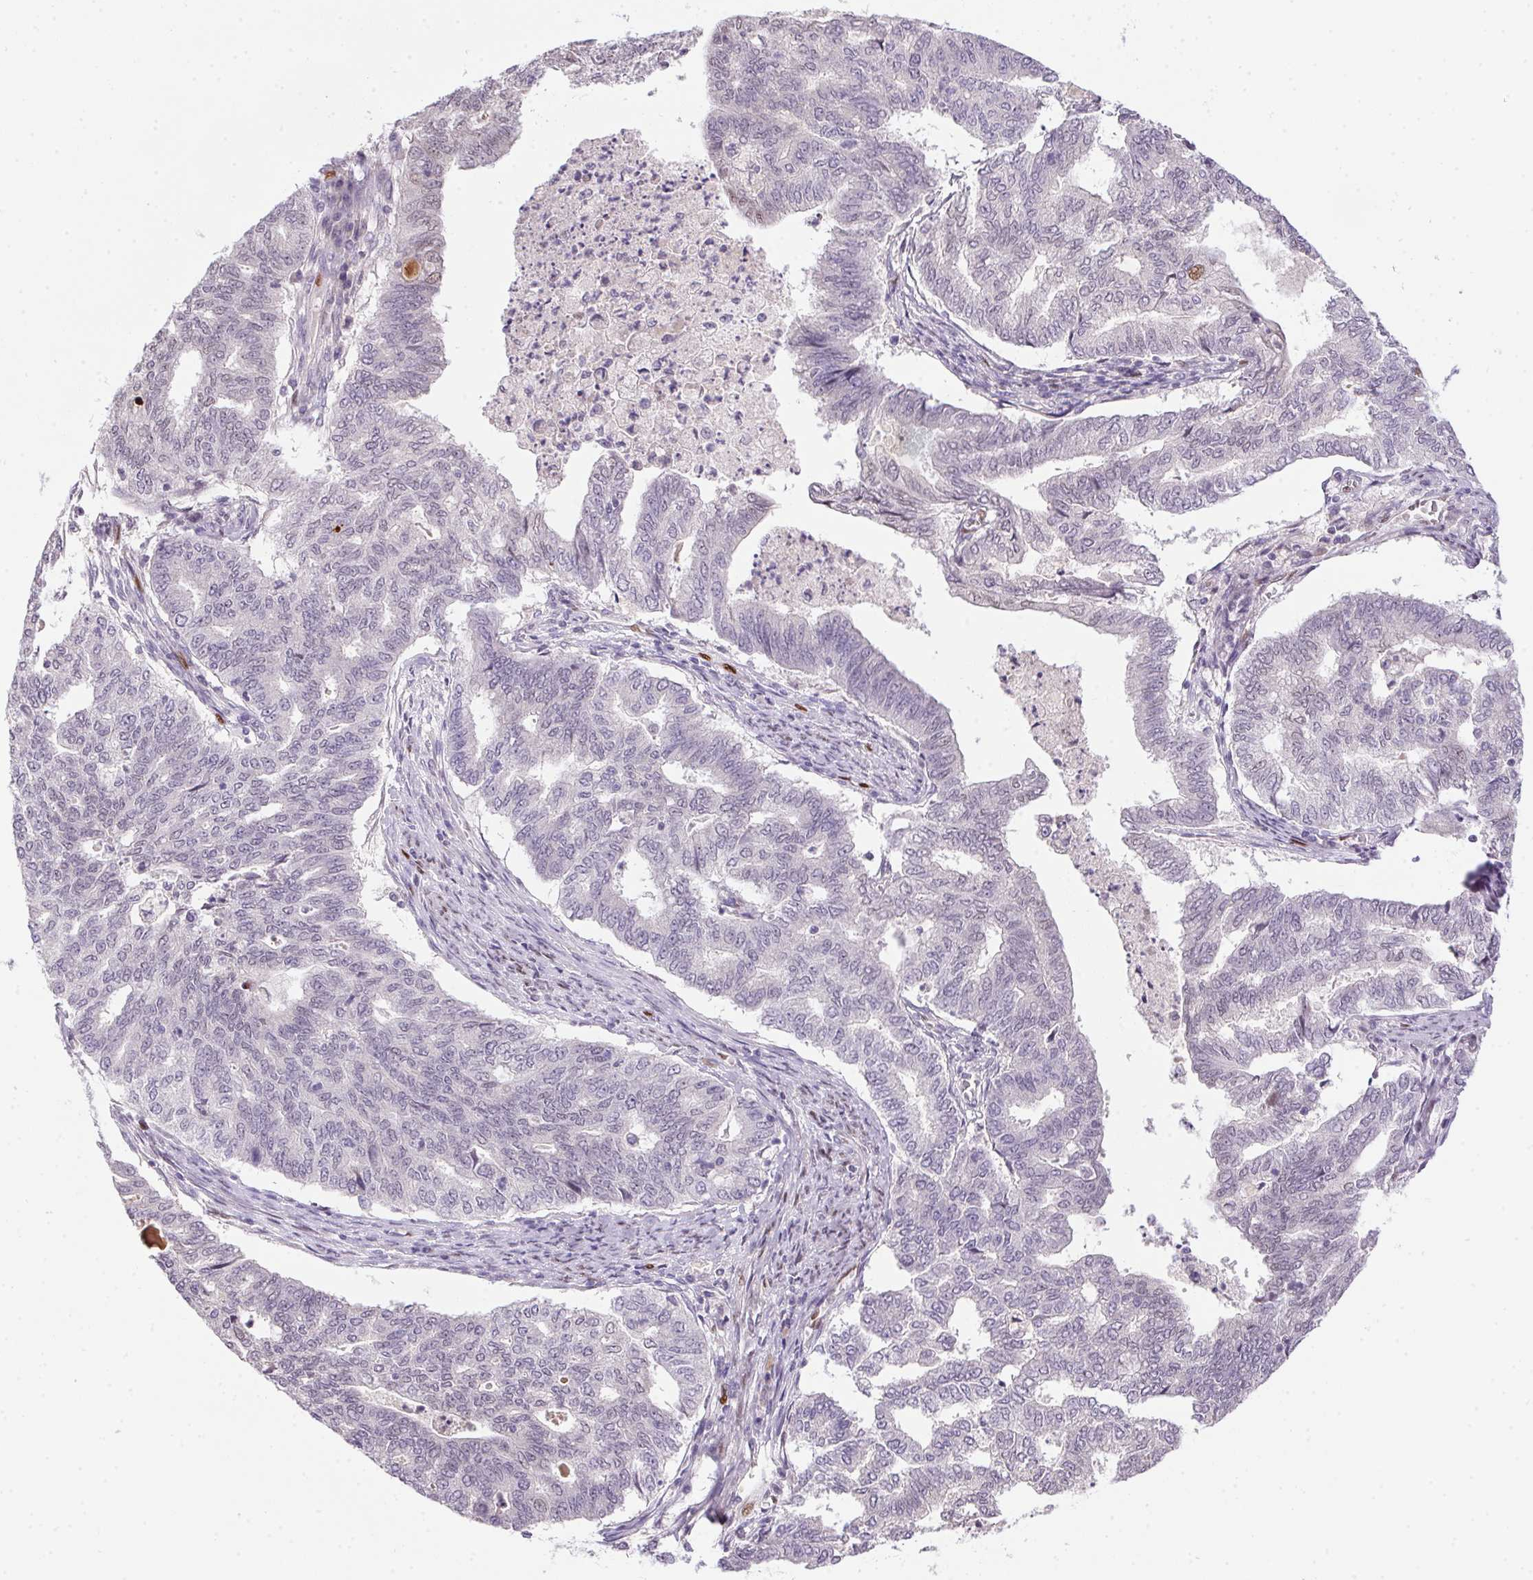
{"staining": {"intensity": "moderate", "quantity": "<25%", "location": "nuclear"}, "tissue": "endometrial cancer", "cell_type": "Tumor cells", "image_type": "cancer", "snomed": [{"axis": "morphology", "description": "Adenocarcinoma, NOS"}, {"axis": "topography", "description": "Endometrium"}], "caption": "The histopathology image shows staining of endometrial adenocarcinoma, revealing moderate nuclear protein staining (brown color) within tumor cells.", "gene": "SP9", "patient": {"sex": "female", "age": 79}}